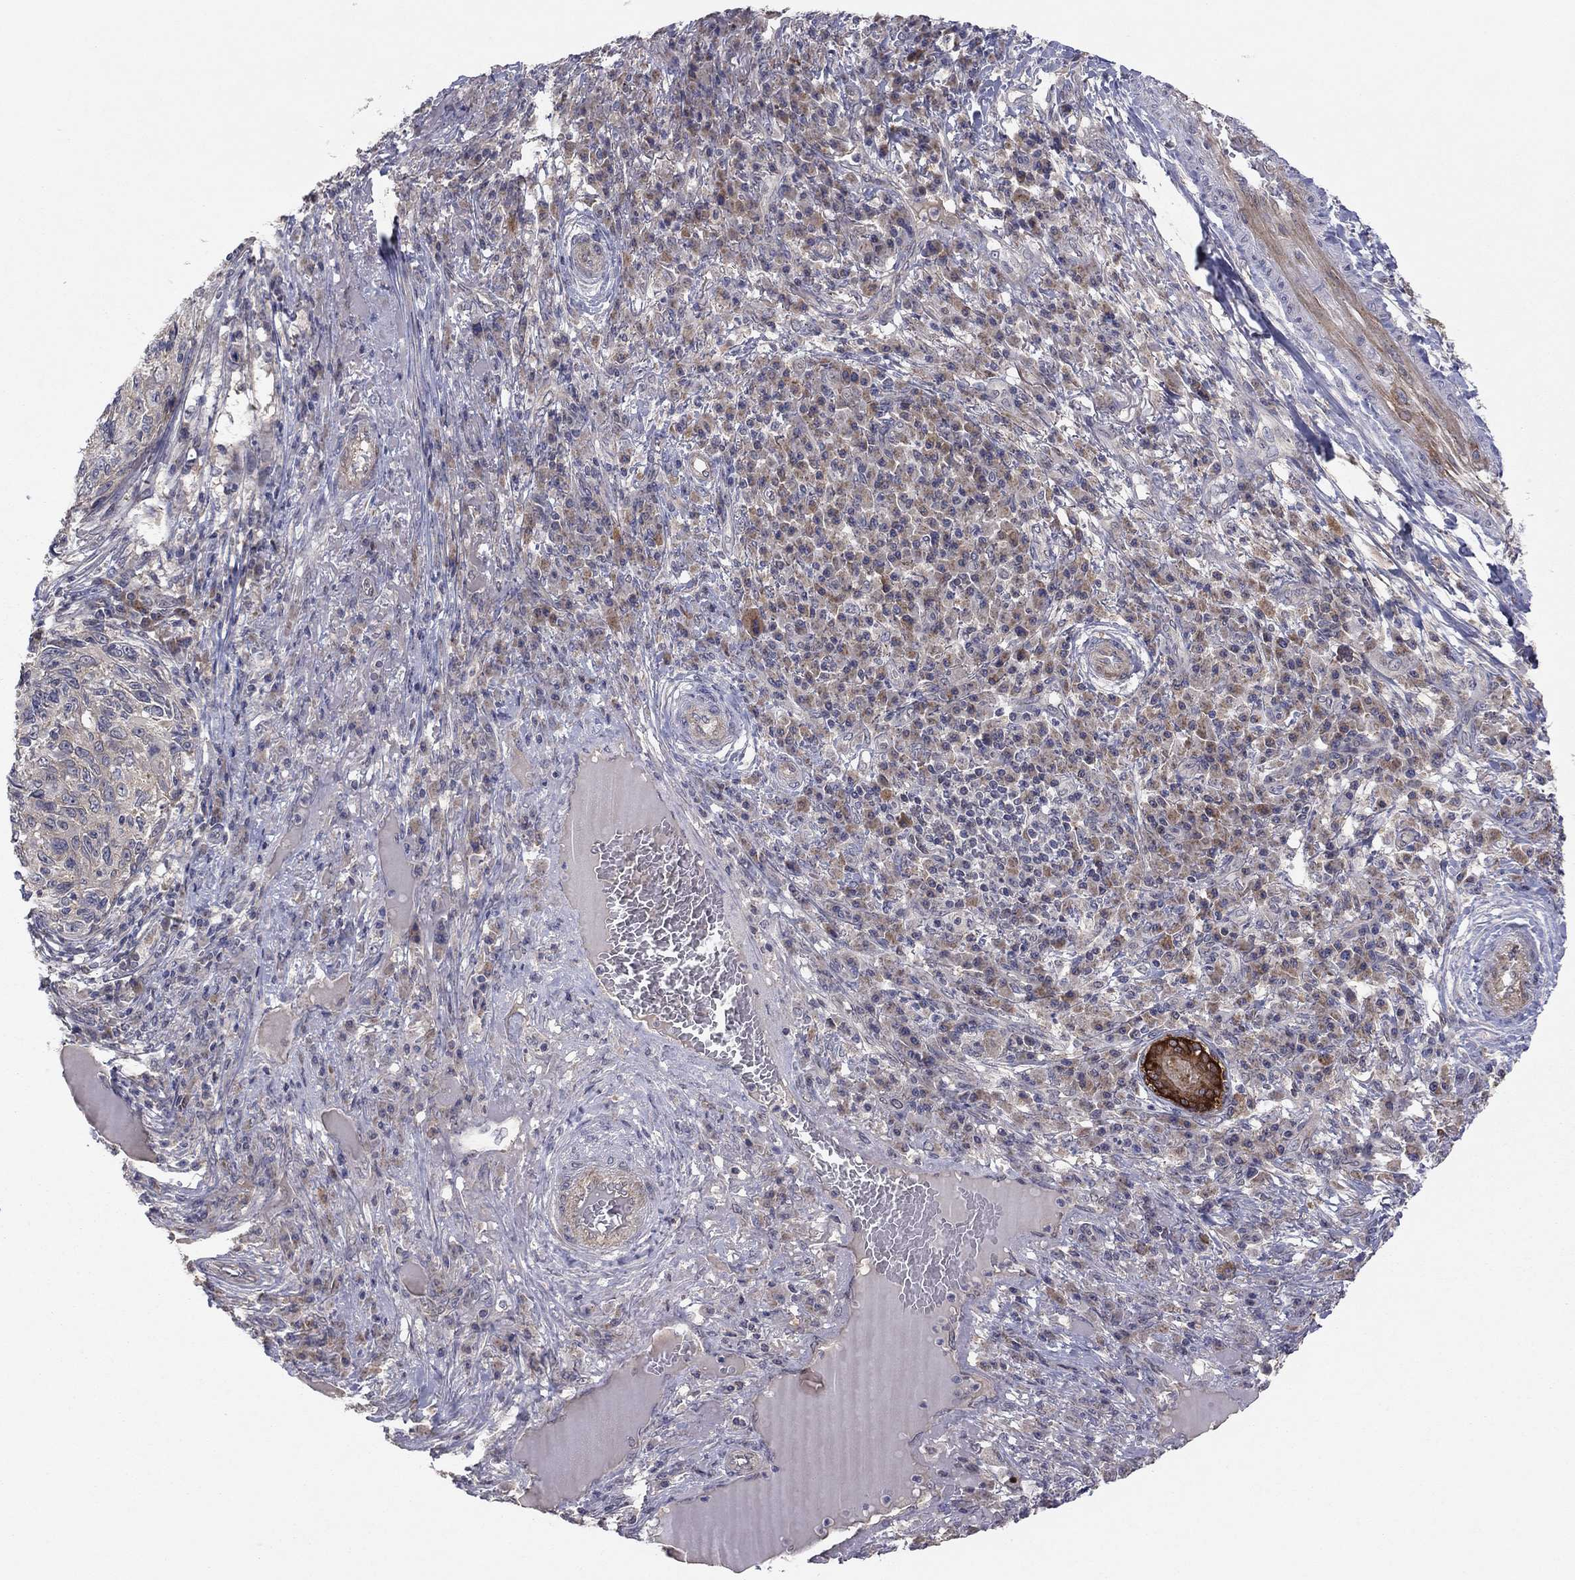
{"staining": {"intensity": "moderate", "quantity": "<25%", "location": "cytoplasmic/membranous"}, "tissue": "skin cancer", "cell_type": "Tumor cells", "image_type": "cancer", "snomed": [{"axis": "morphology", "description": "Squamous cell carcinoma, NOS"}, {"axis": "topography", "description": "Skin"}], "caption": "High-power microscopy captured an IHC image of squamous cell carcinoma (skin), revealing moderate cytoplasmic/membranous staining in approximately <25% of tumor cells.", "gene": "CRACDL", "patient": {"sex": "male", "age": 92}}